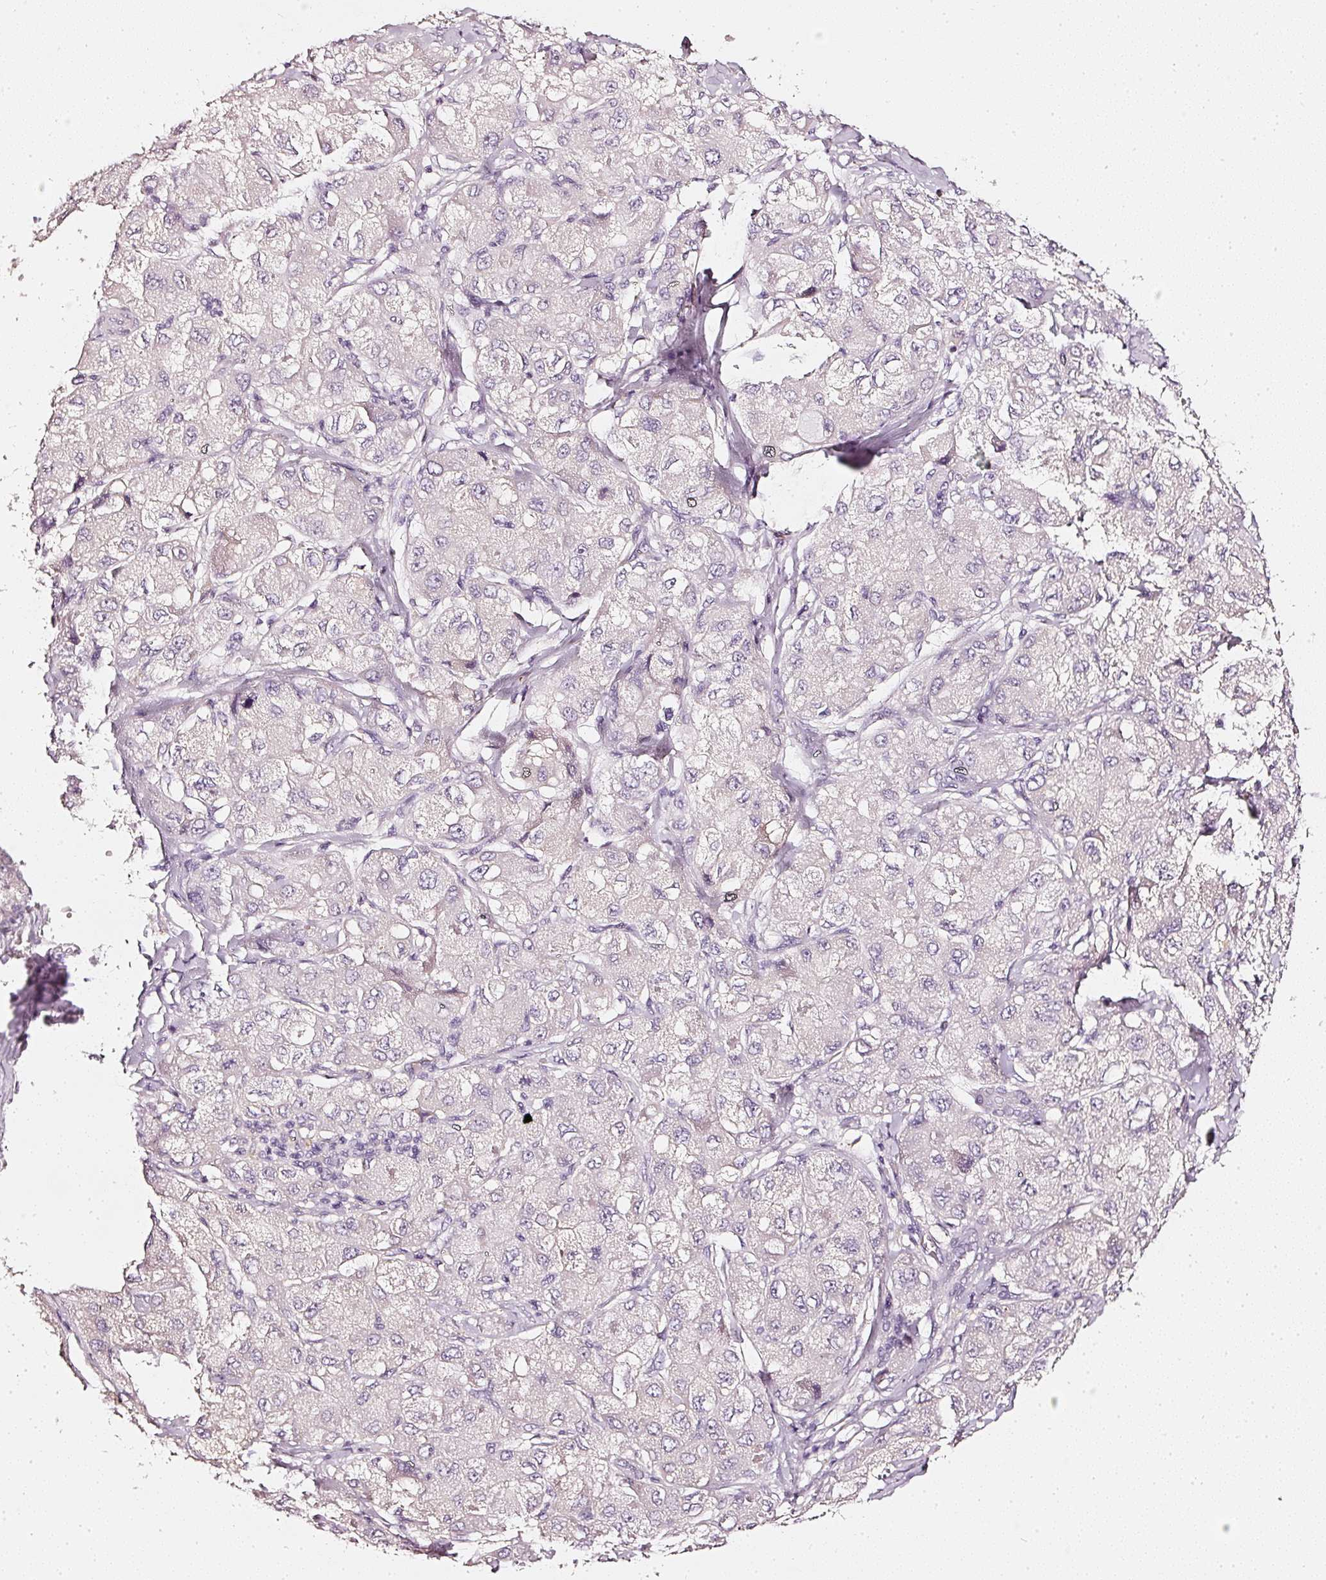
{"staining": {"intensity": "negative", "quantity": "none", "location": "none"}, "tissue": "liver cancer", "cell_type": "Tumor cells", "image_type": "cancer", "snomed": [{"axis": "morphology", "description": "Carcinoma, Hepatocellular, NOS"}, {"axis": "topography", "description": "Liver"}], "caption": "Protein analysis of hepatocellular carcinoma (liver) exhibits no significant positivity in tumor cells. (Stains: DAB (3,3'-diaminobenzidine) immunohistochemistry with hematoxylin counter stain, Microscopy: brightfield microscopy at high magnification).", "gene": "CNP", "patient": {"sex": "male", "age": 80}}